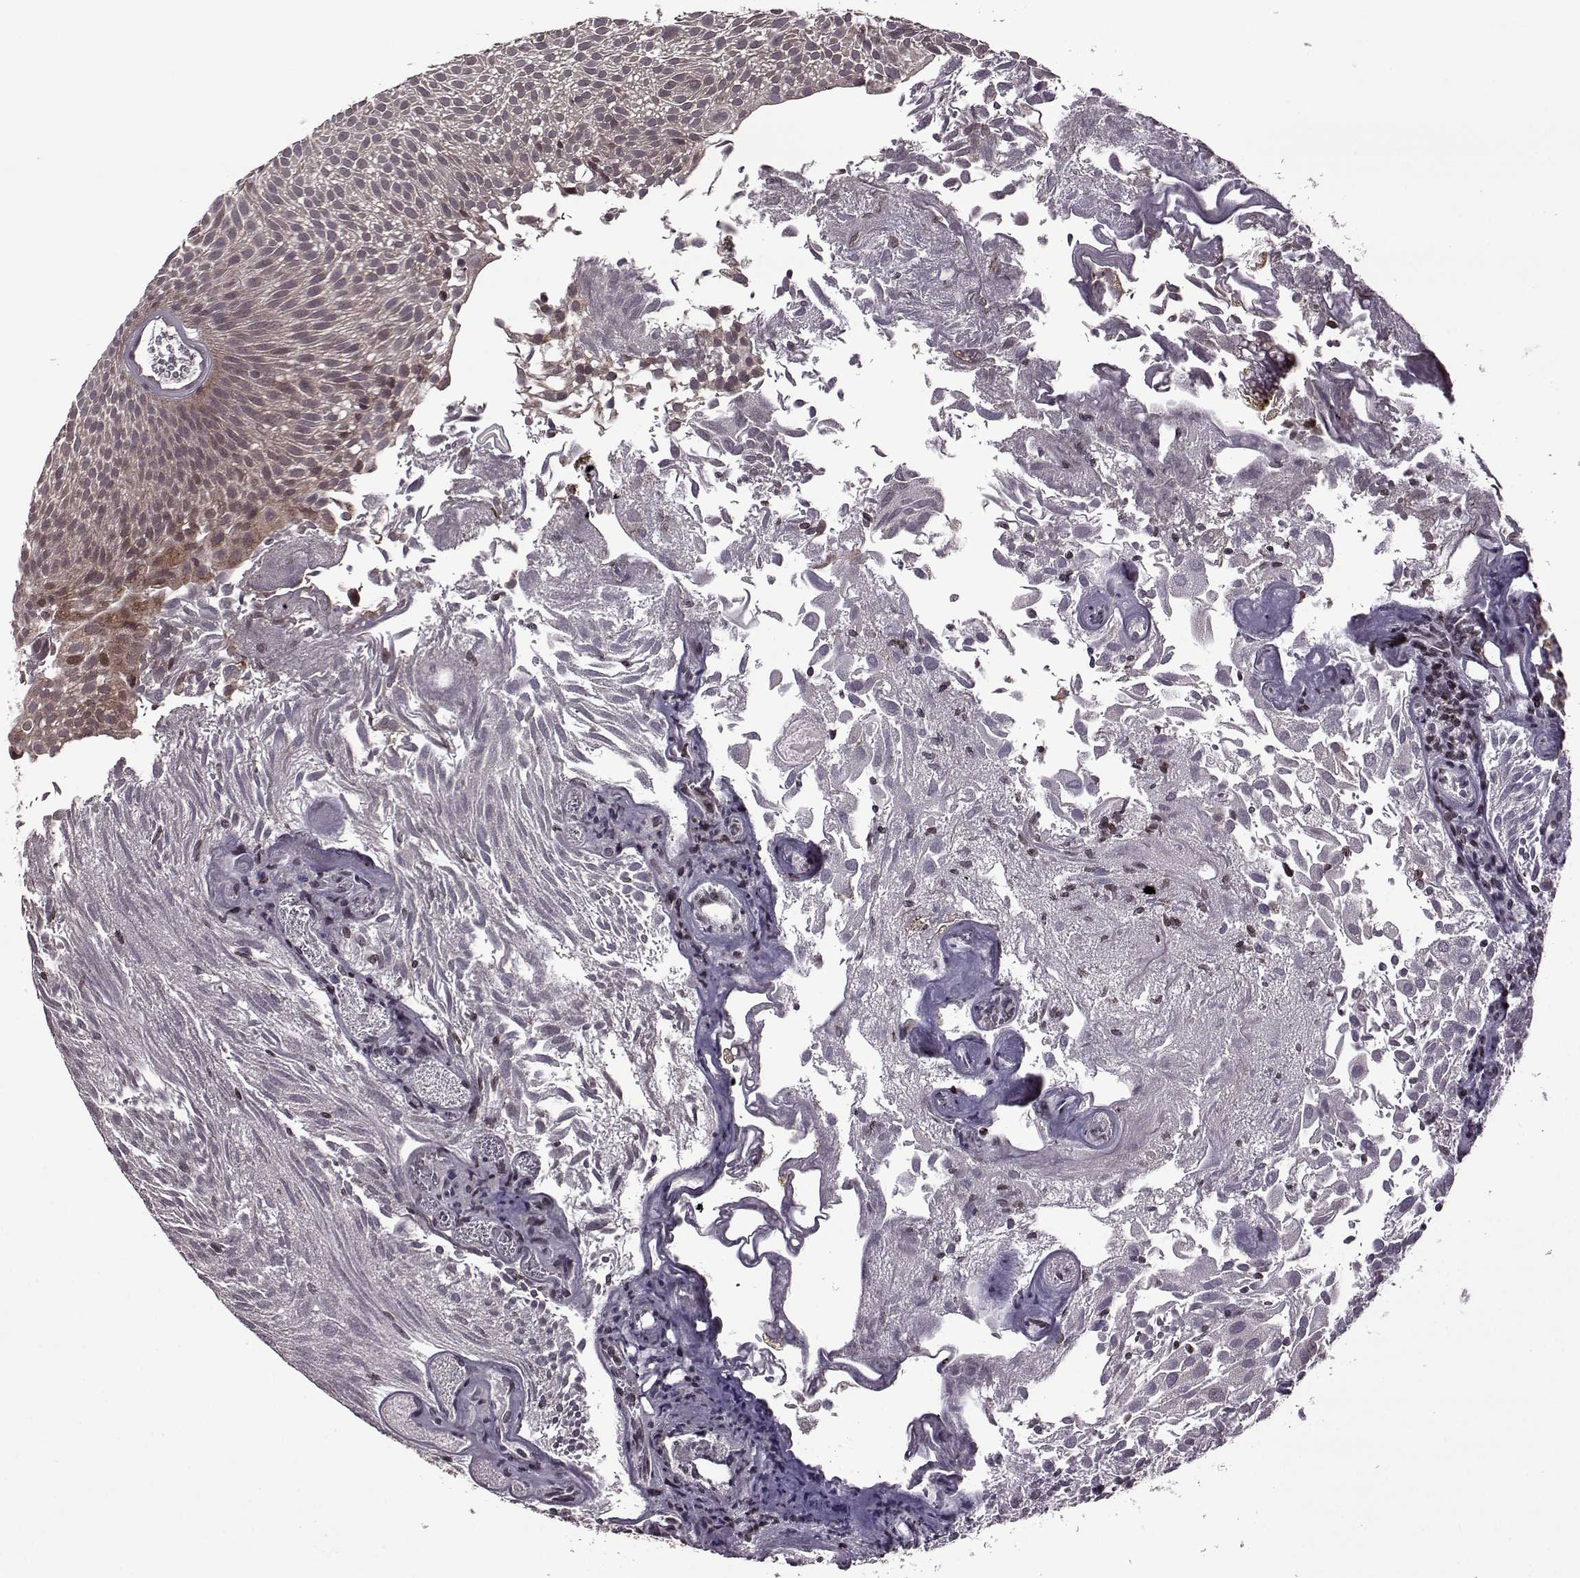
{"staining": {"intensity": "weak", "quantity": "25%-75%", "location": "cytoplasmic/membranous"}, "tissue": "urothelial cancer", "cell_type": "Tumor cells", "image_type": "cancer", "snomed": [{"axis": "morphology", "description": "Urothelial carcinoma, Low grade"}, {"axis": "topography", "description": "Urinary bladder"}], "caption": "Protein analysis of low-grade urothelial carcinoma tissue exhibits weak cytoplasmic/membranous expression in about 25%-75% of tumor cells.", "gene": "TRMU", "patient": {"sex": "male", "age": 52}}